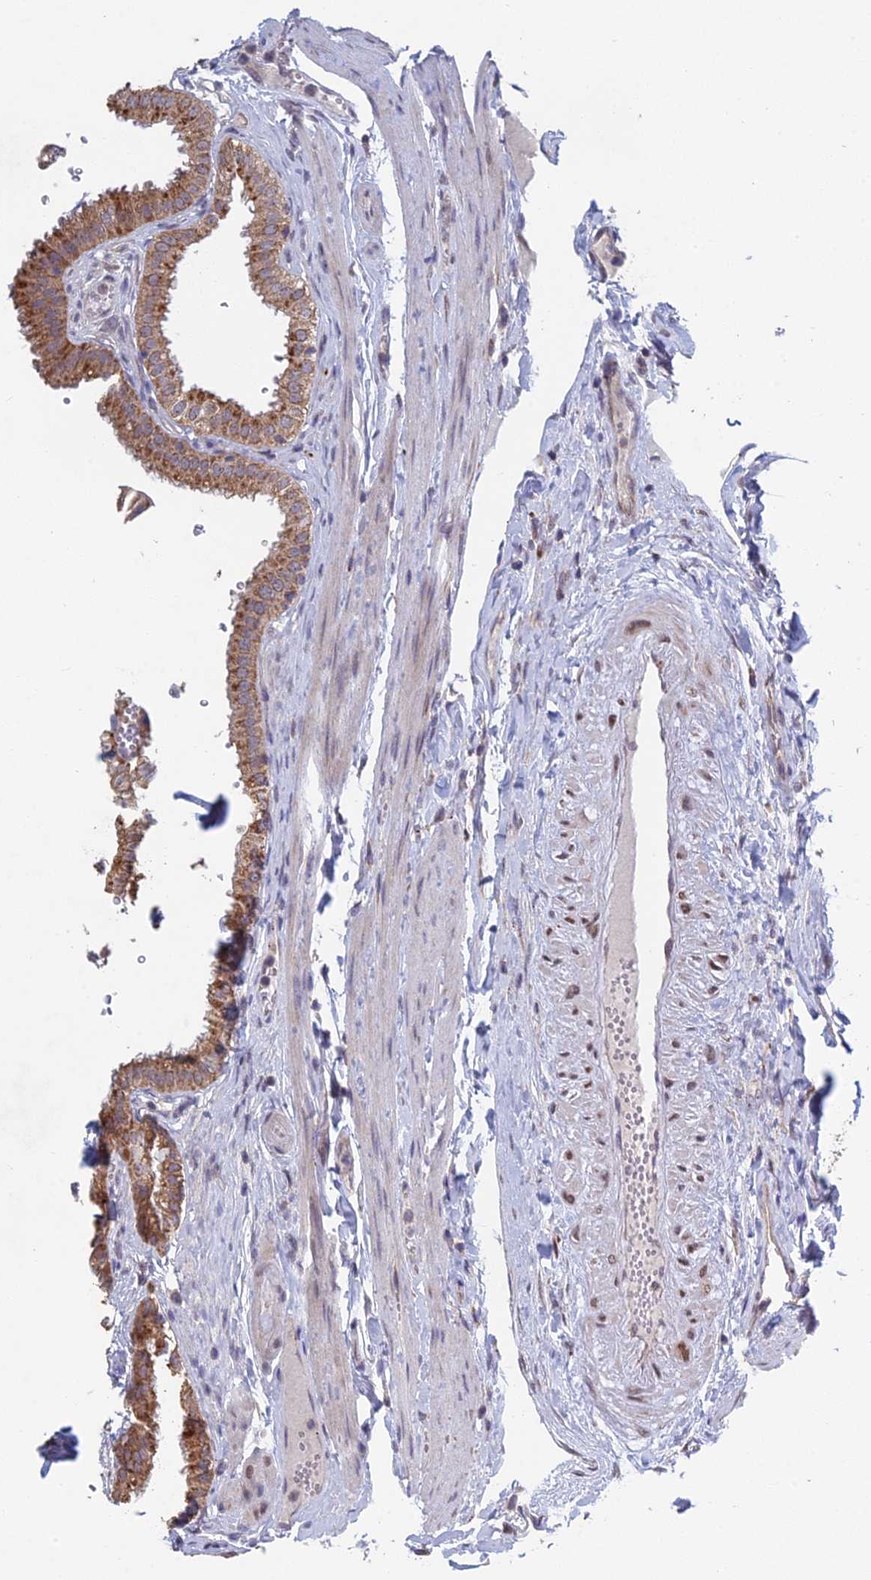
{"staining": {"intensity": "moderate", "quantity": ">75%", "location": "cytoplasmic/membranous"}, "tissue": "gallbladder", "cell_type": "Glandular cells", "image_type": "normal", "snomed": [{"axis": "morphology", "description": "Normal tissue, NOS"}, {"axis": "topography", "description": "Gallbladder"}], "caption": "High-magnification brightfield microscopy of normal gallbladder stained with DAB (brown) and counterstained with hematoxylin (blue). glandular cells exhibit moderate cytoplasmic/membranous positivity is present in about>75% of cells.", "gene": "FOXS1", "patient": {"sex": "female", "age": 61}}